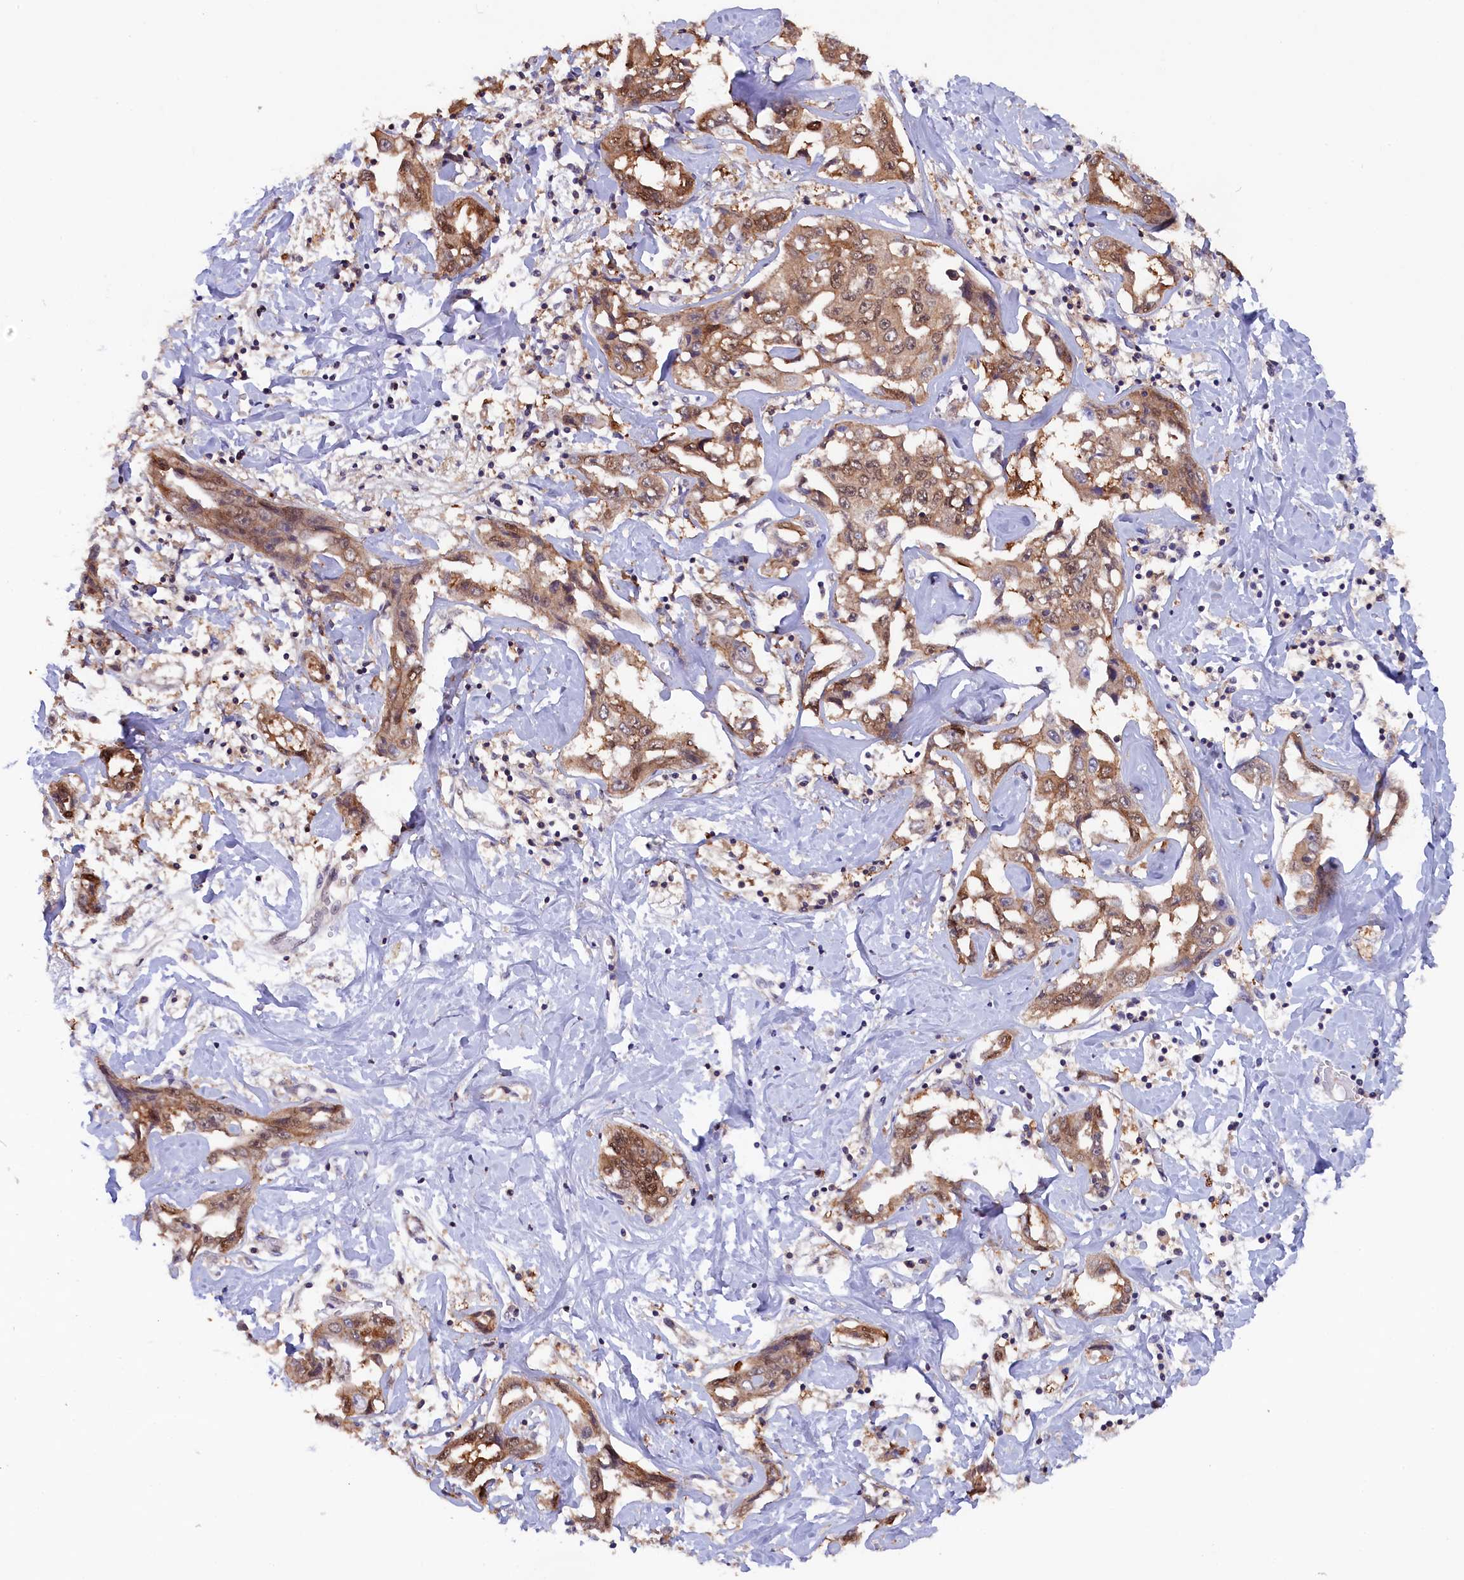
{"staining": {"intensity": "moderate", "quantity": ">75%", "location": "cytoplasmic/membranous,nuclear"}, "tissue": "liver cancer", "cell_type": "Tumor cells", "image_type": "cancer", "snomed": [{"axis": "morphology", "description": "Cholangiocarcinoma"}, {"axis": "topography", "description": "Liver"}], "caption": "Liver cholangiocarcinoma stained with a brown dye shows moderate cytoplasmic/membranous and nuclear positive staining in approximately >75% of tumor cells.", "gene": "JPT2", "patient": {"sex": "male", "age": 59}}